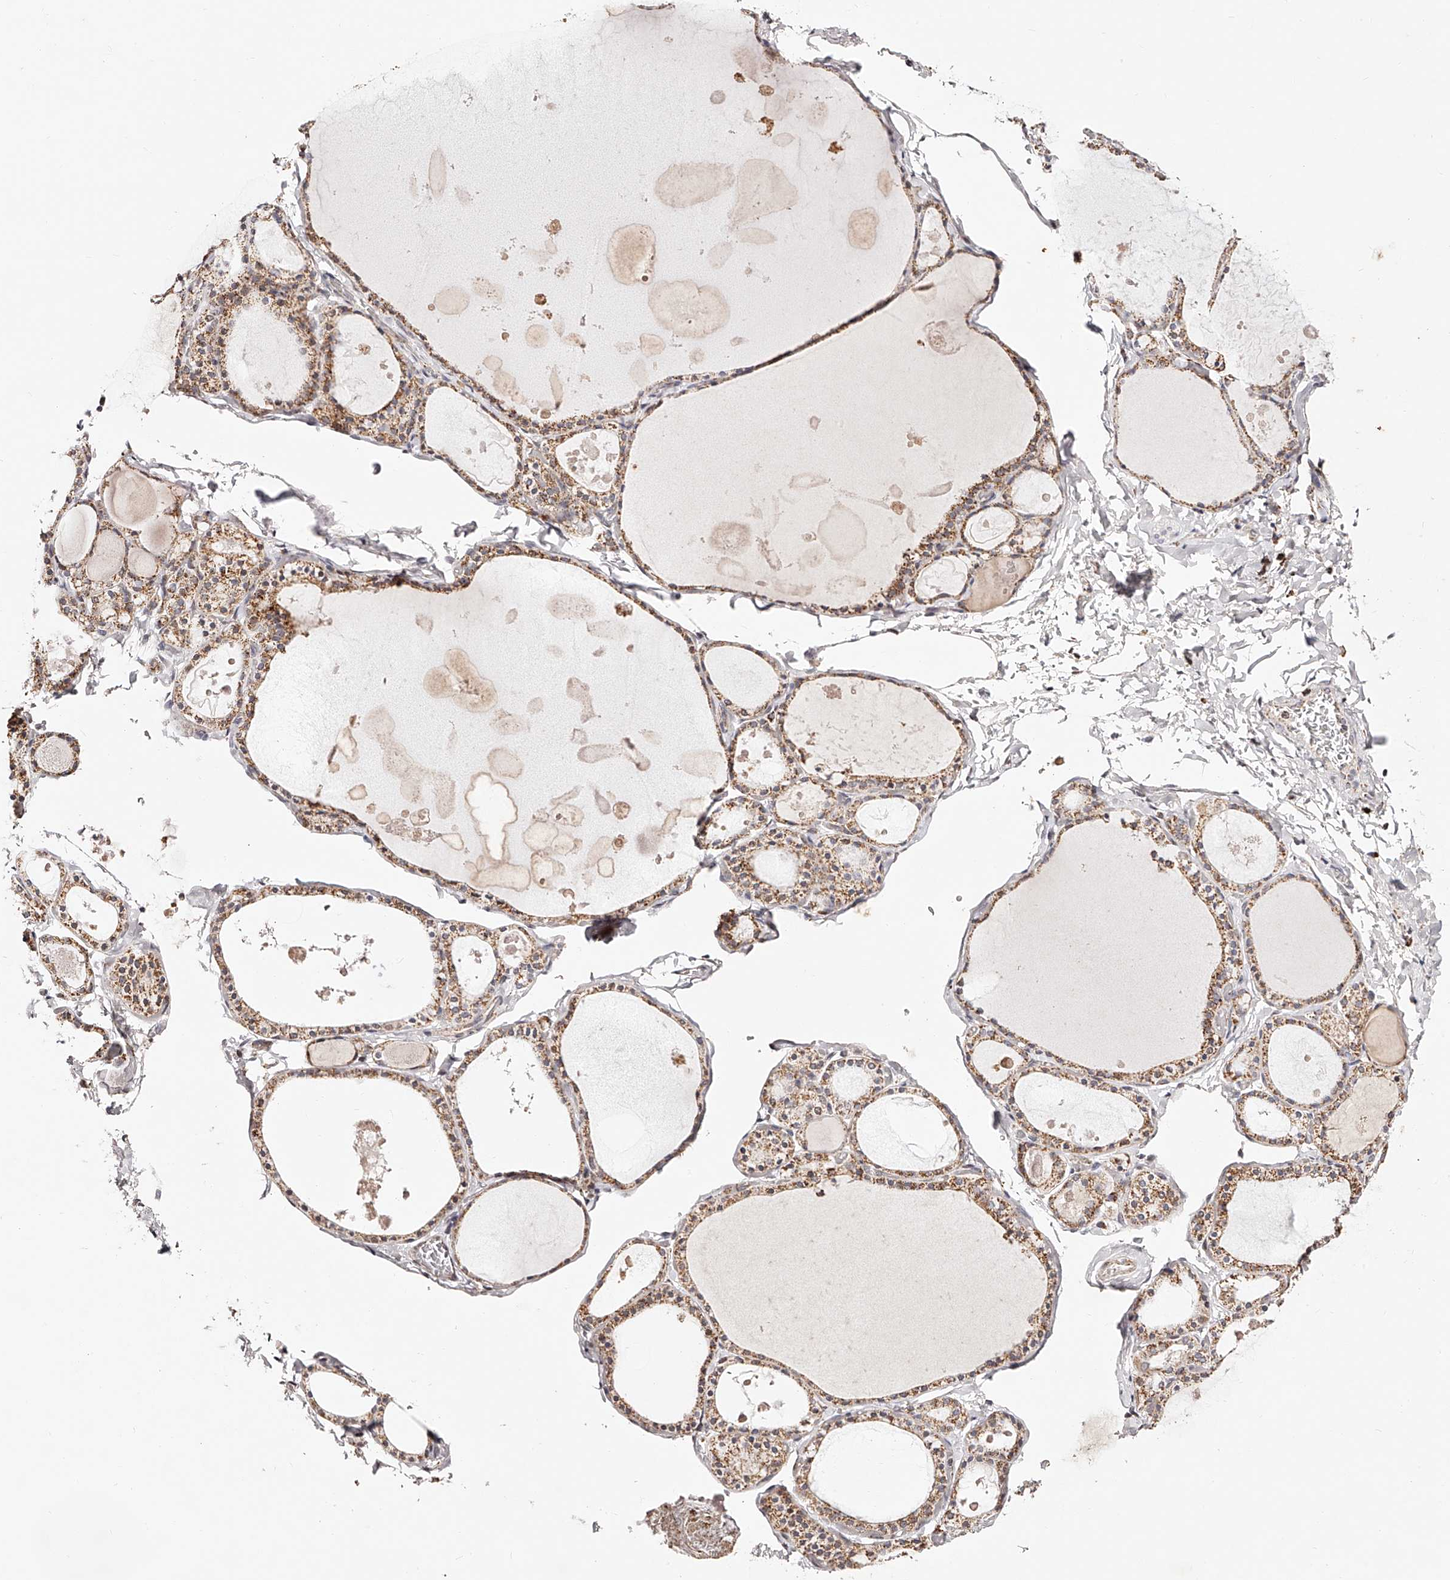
{"staining": {"intensity": "moderate", "quantity": ">75%", "location": "cytoplasmic/membranous"}, "tissue": "thyroid gland", "cell_type": "Glandular cells", "image_type": "normal", "snomed": [{"axis": "morphology", "description": "Normal tissue, NOS"}, {"axis": "topography", "description": "Thyroid gland"}], "caption": "A brown stain highlights moderate cytoplasmic/membranous positivity of a protein in glandular cells of benign thyroid gland. (brown staining indicates protein expression, while blue staining denotes nuclei).", "gene": "NDUFV3", "patient": {"sex": "male", "age": 56}}